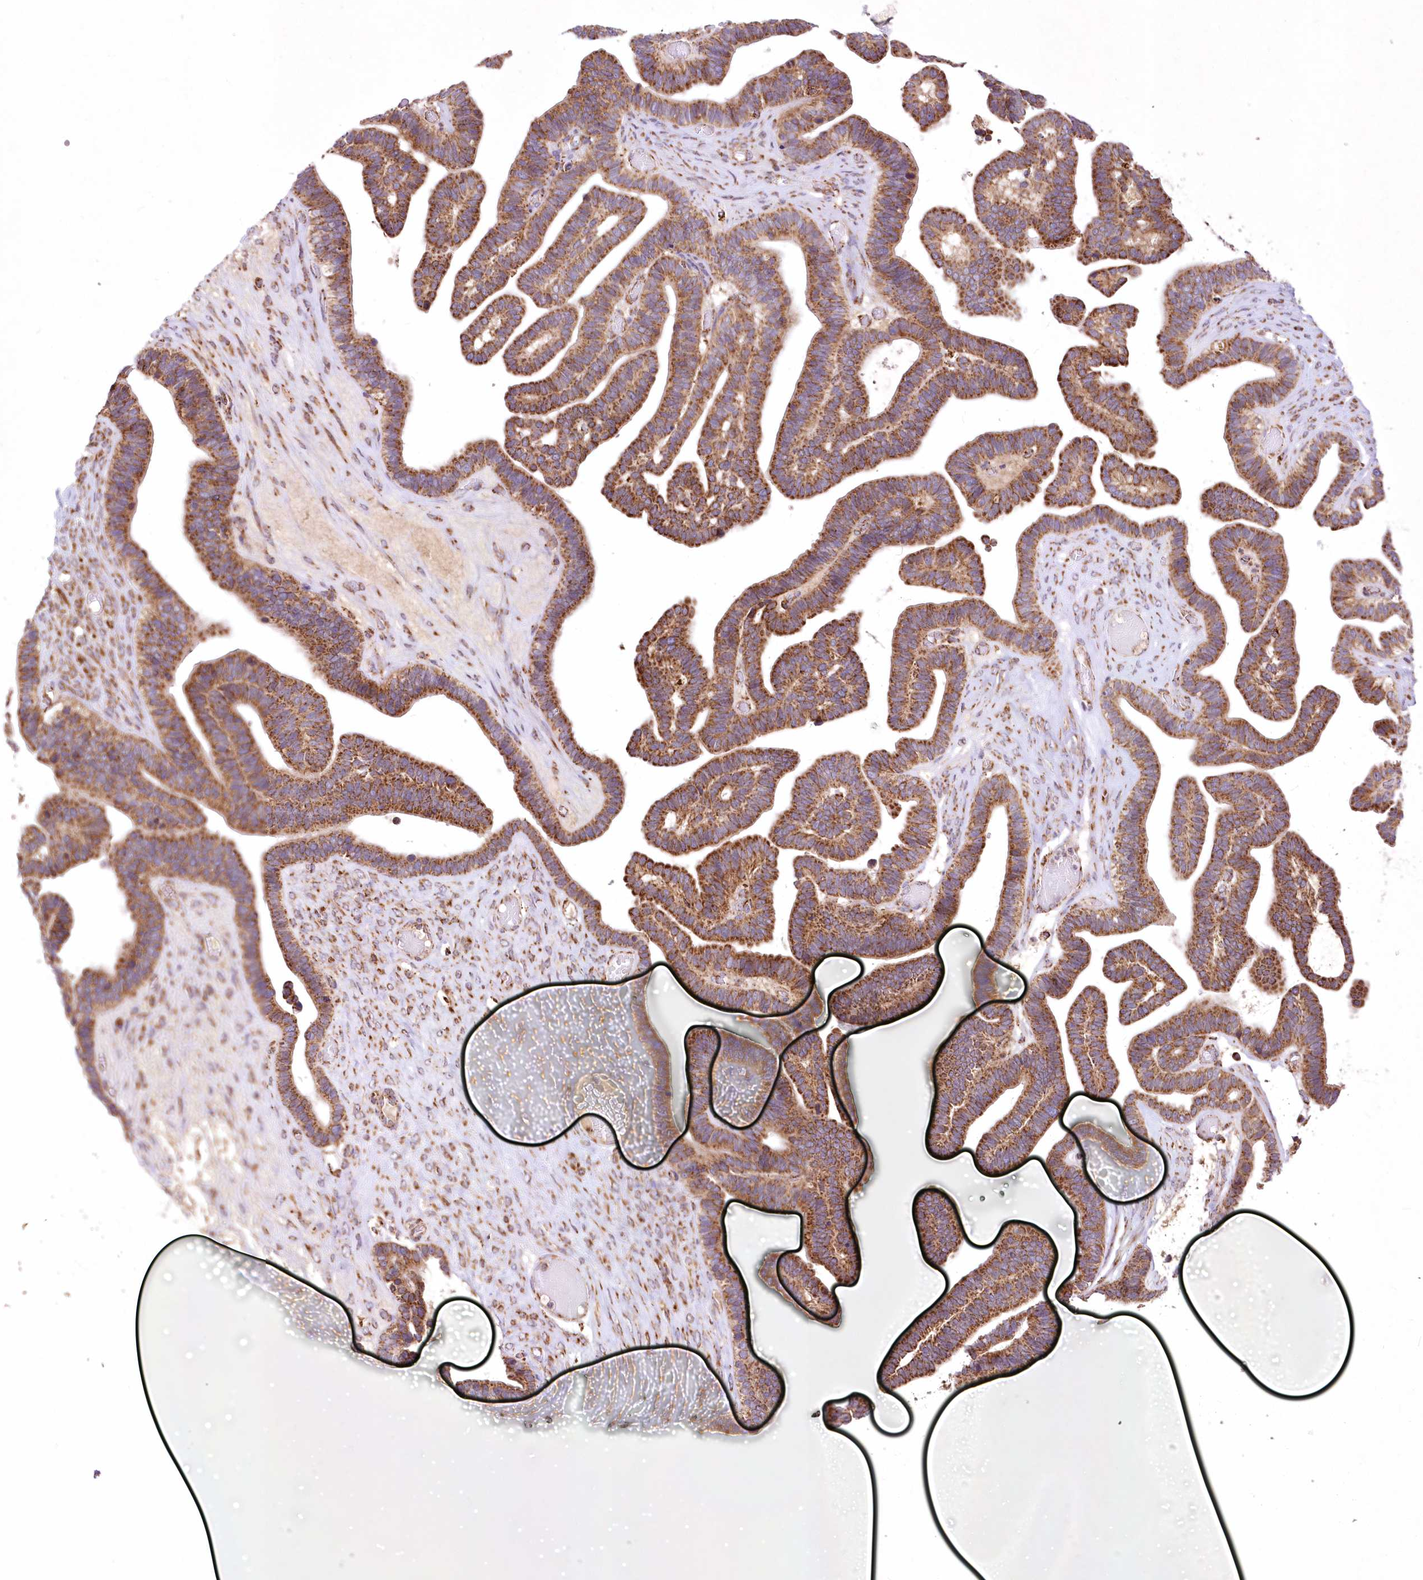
{"staining": {"intensity": "strong", "quantity": ">75%", "location": "cytoplasmic/membranous"}, "tissue": "ovarian cancer", "cell_type": "Tumor cells", "image_type": "cancer", "snomed": [{"axis": "morphology", "description": "Cystadenocarcinoma, serous, NOS"}, {"axis": "topography", "description": "Ovary"}], "caption": "Immunohistochemistry photomicrograph of neoplastic tissue: human serous cystadenocarcinoma (ovarian) stained using immunohistochemistry reveals high levels of strong protein expression localized specifically in the cytoplasmic/membranous of tumor cells, appearing as a cytoplasmic/membranous brown color.", "gene": "ASNSD1", "patient": {"sex": "female", "age": 56}}